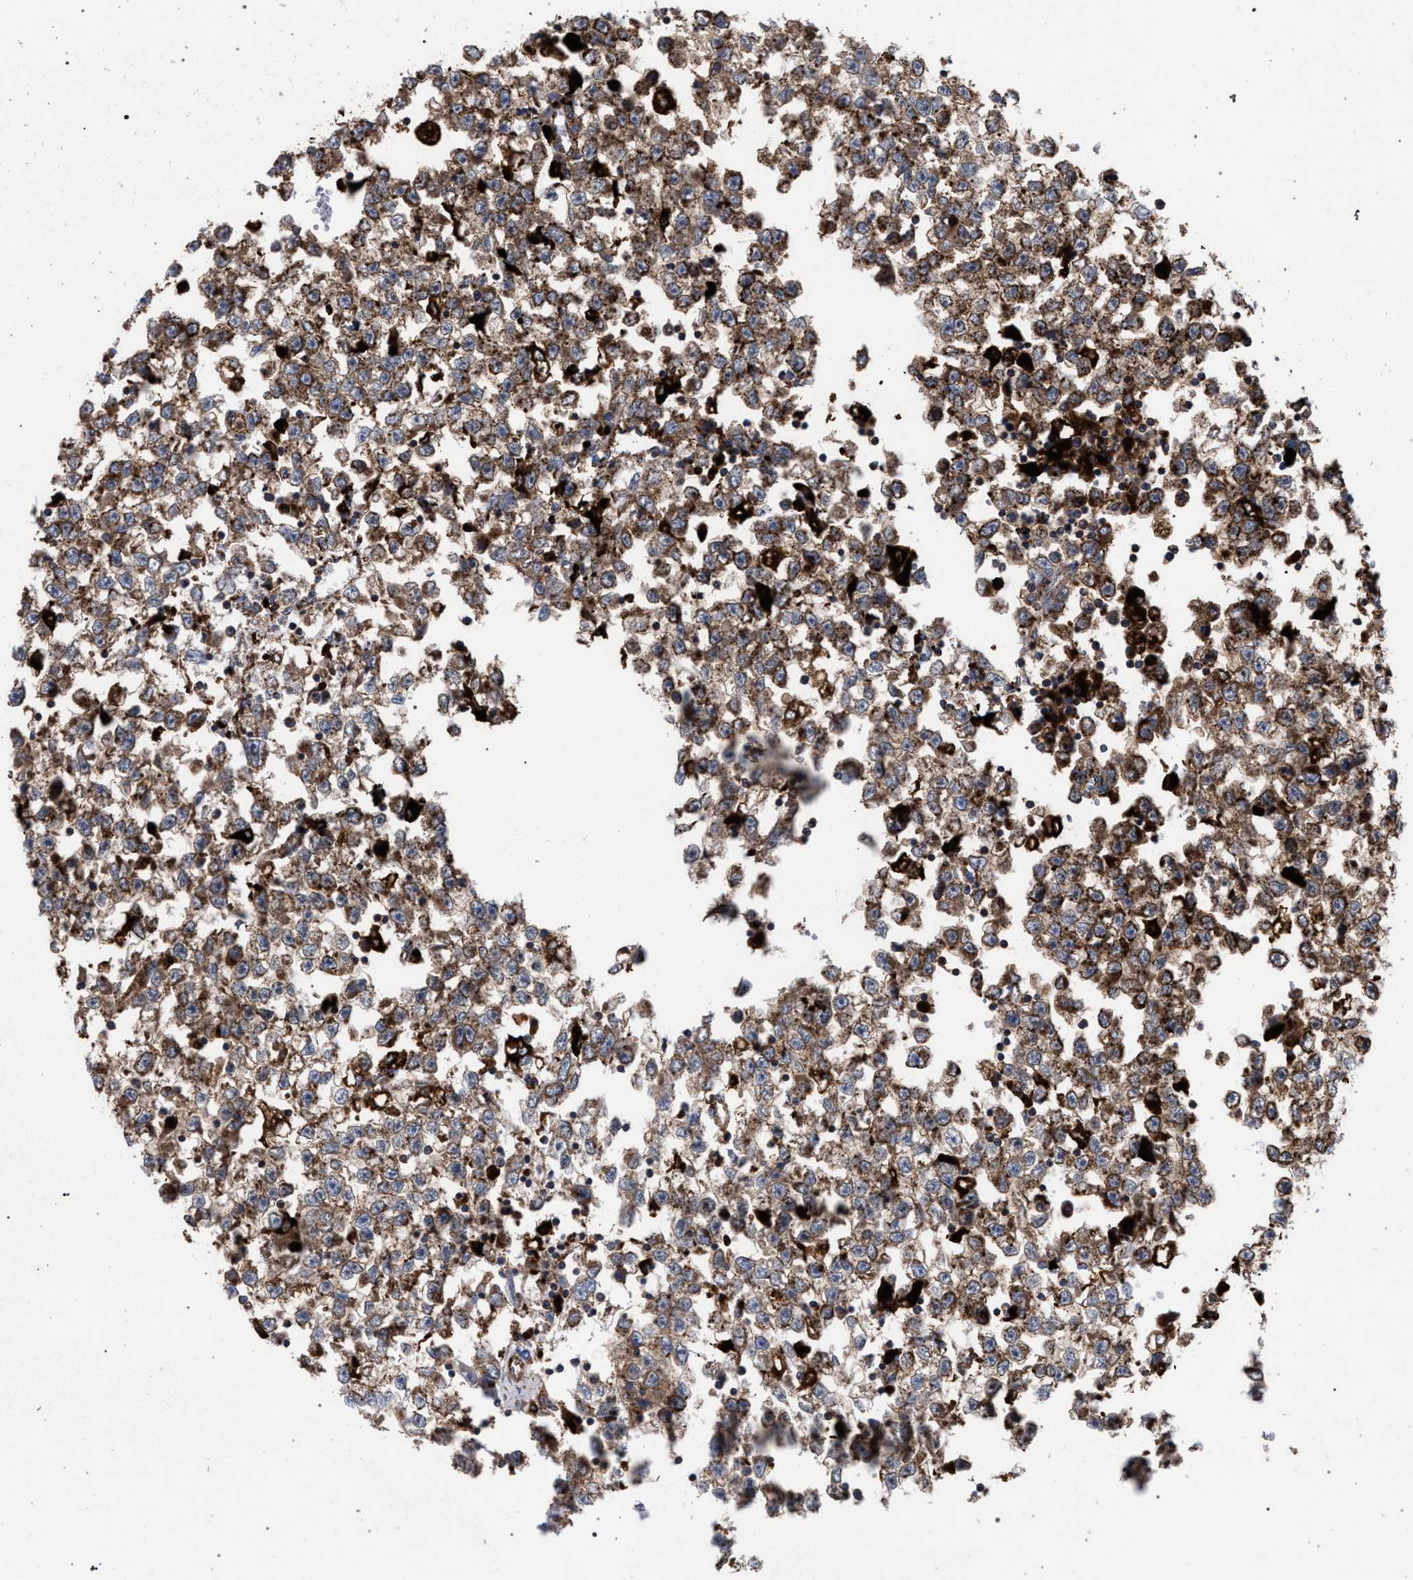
{"staining": {"intensity": "moderate", "quantity": ">75%", "location": "cytoplasmic/membranous"}, "tissue": "testis cancer", "cell_type": "Tumor cells", "image_type": "cancer", "snomed": [{"axis": "morphology", "description": "Seminoma, NOS"}, {"axis": "morphology", "description": "Carcinoma, Embryonal, NOS"}, {"axis": "topography", "description": "Testis"}], "caption": "This micrograph shows immunohistochemistry staining of testis embryonal carcinoma, with medium moderate cytoplasmic/membranous staining in approximately >75% of tumor cells.", "gene": "PPT1", "patient": {"sex": "male", "age": 51}}